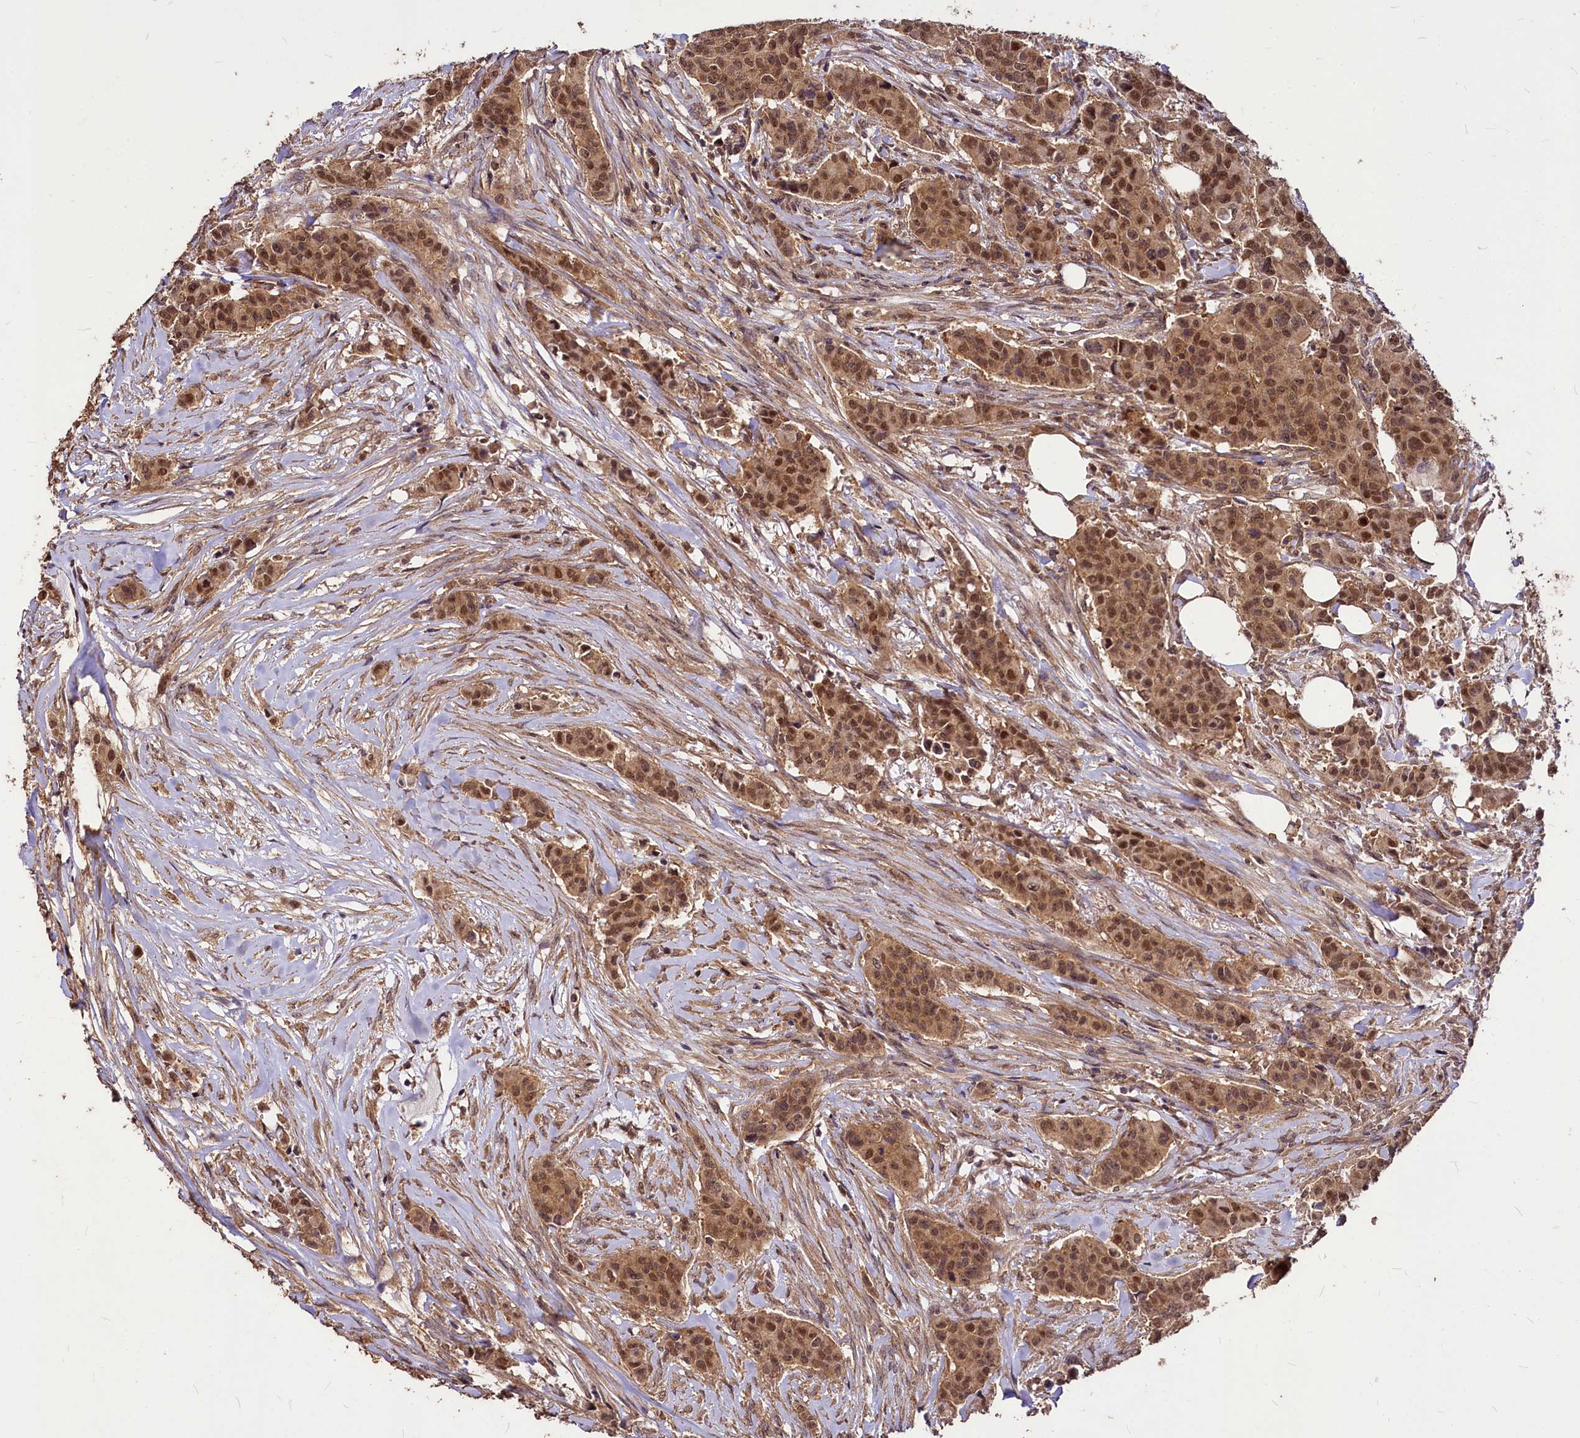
{"staining": {"intensity": "moderate", "quantity": ">75%", "location": "cytoplasmic/membranous,nuclear"}, "tissue": "breast cancer", "cell_type": "Tumor cells", "image_type": "cancer", "snomed": [{"axis": "morphology", "description": "Duct carcinoma"}, {"axis": "topography", "description": "Breast"}], "caption": "Approximately >75% of tumor cells in human breast cancer display moderate cytoplasmic/membranous and nuclear protein staining as visualized by brown immunohistochemical staining.", "gene": "VPS51", "patient": {"sex": "female", "age": 40}}